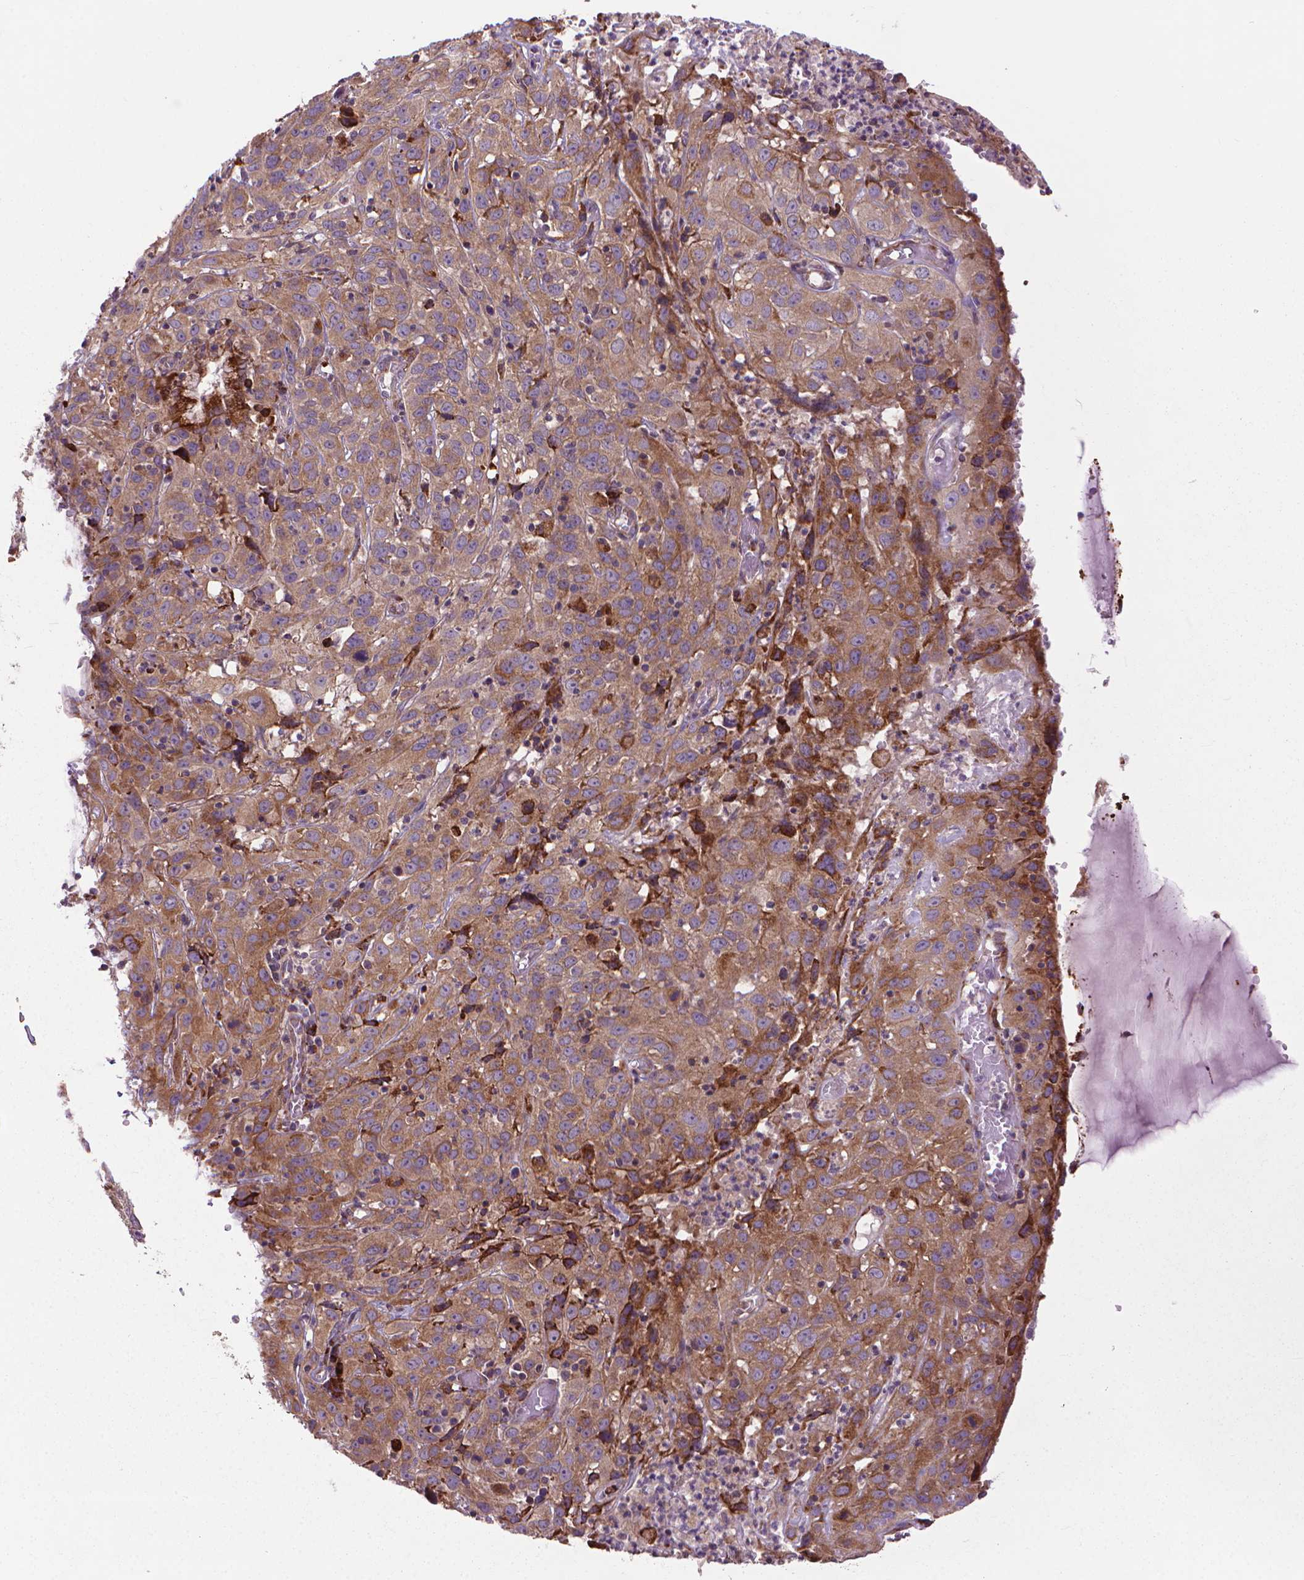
{"staining": {"intensity": "moderate", "quantity": "25%-75%", "location": "cytoplasmic/membranous"}, "tissue": "cervical cancer", "cell_type": "Tumor cells", "image_type": "cancer", "snomed": [{"axis": "morphology", "description": "Squamous cell carcinoma, NOS"}, {"axis": "topography", "description": "Cervix"}], "caption": "Approximately 25%-75% of tumor cells in human squamous cell carcinoma (cervical) exhibit moderate cytoplasmic/membranous protein expression as visualized by brown immunohistochemical staining.", "gene": "MYH14", "patient": {"sex": "female", "age": 32}}